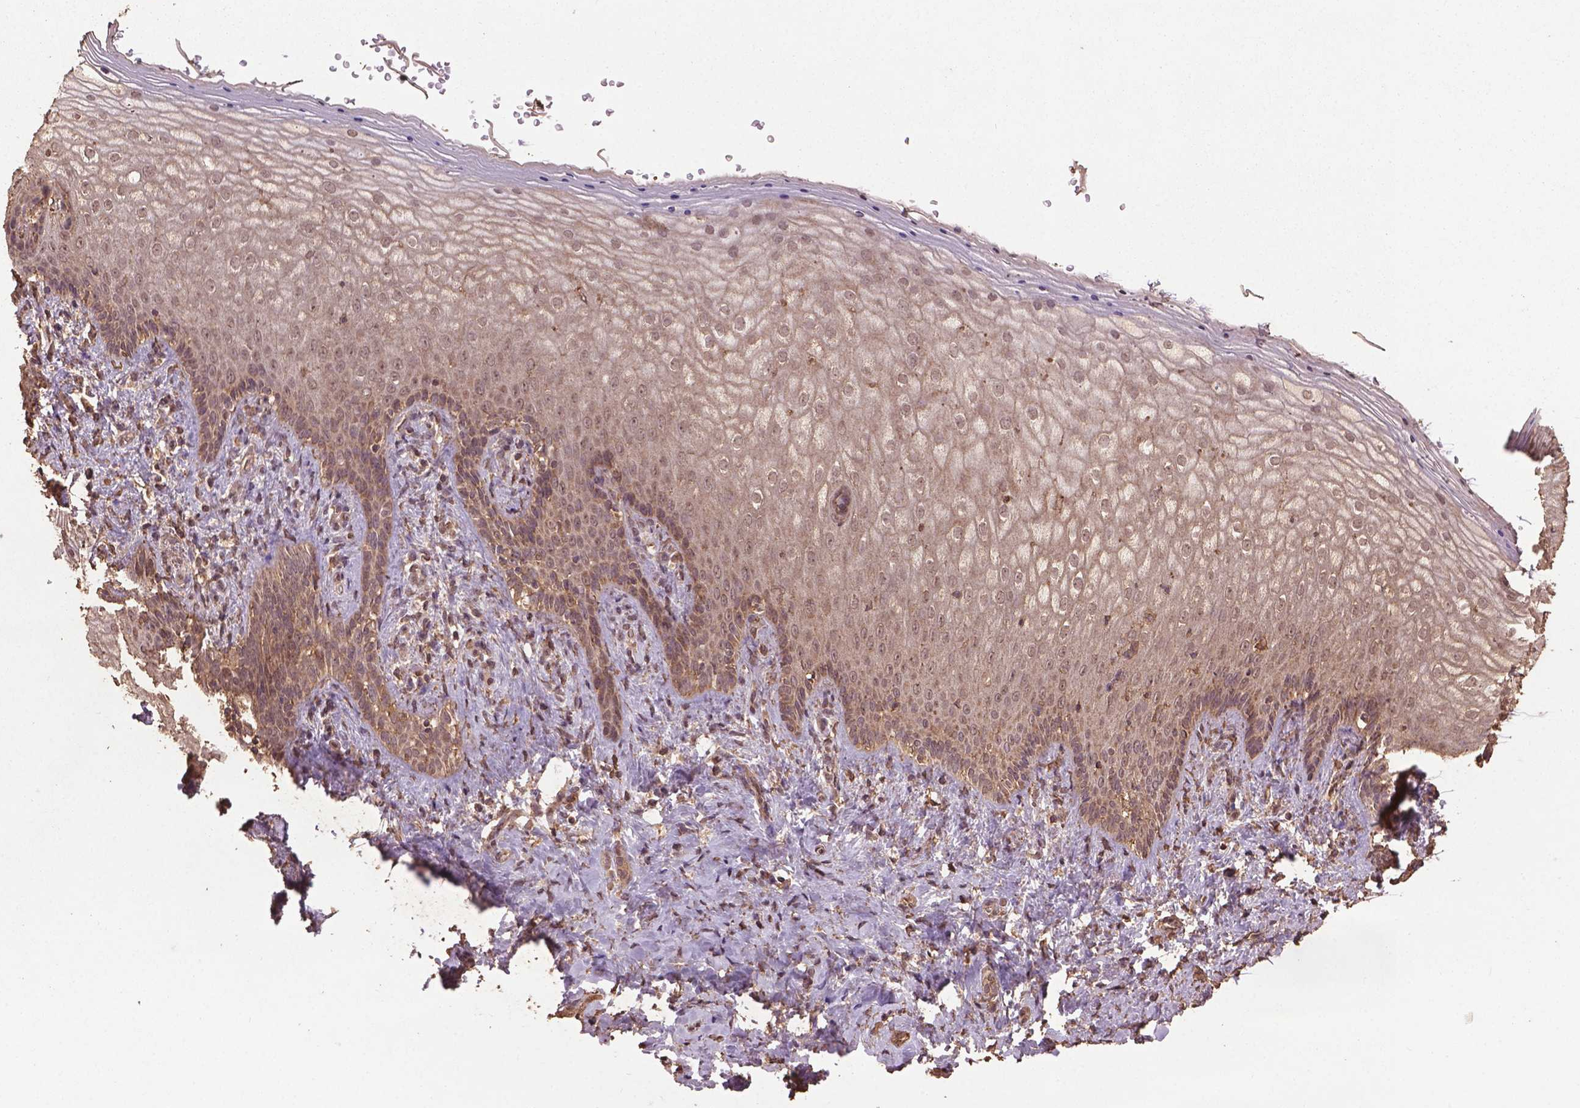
{"staining": {"intensity": "weak", "quantity": "25%-75%", "location": "cytoplasmic/membranous,nuclear"}, "tissue": "vagina", "cell_type": "Squamous epithelial cells", "image_type": "normal", "snomed": [{"axis": "morphology", "description": "Normal tissue, NOS"}, {"axis": "topography", "description": "Vagina"}], "caption": "Vagina stained with immunohistochemistry exhibits weak cytoplasmic/membranous,nuclear staining in about 25%-75% of squamous epithelial cells.", "gene": "BABAM1", "patient": {"sex": "female", "age": 42}}